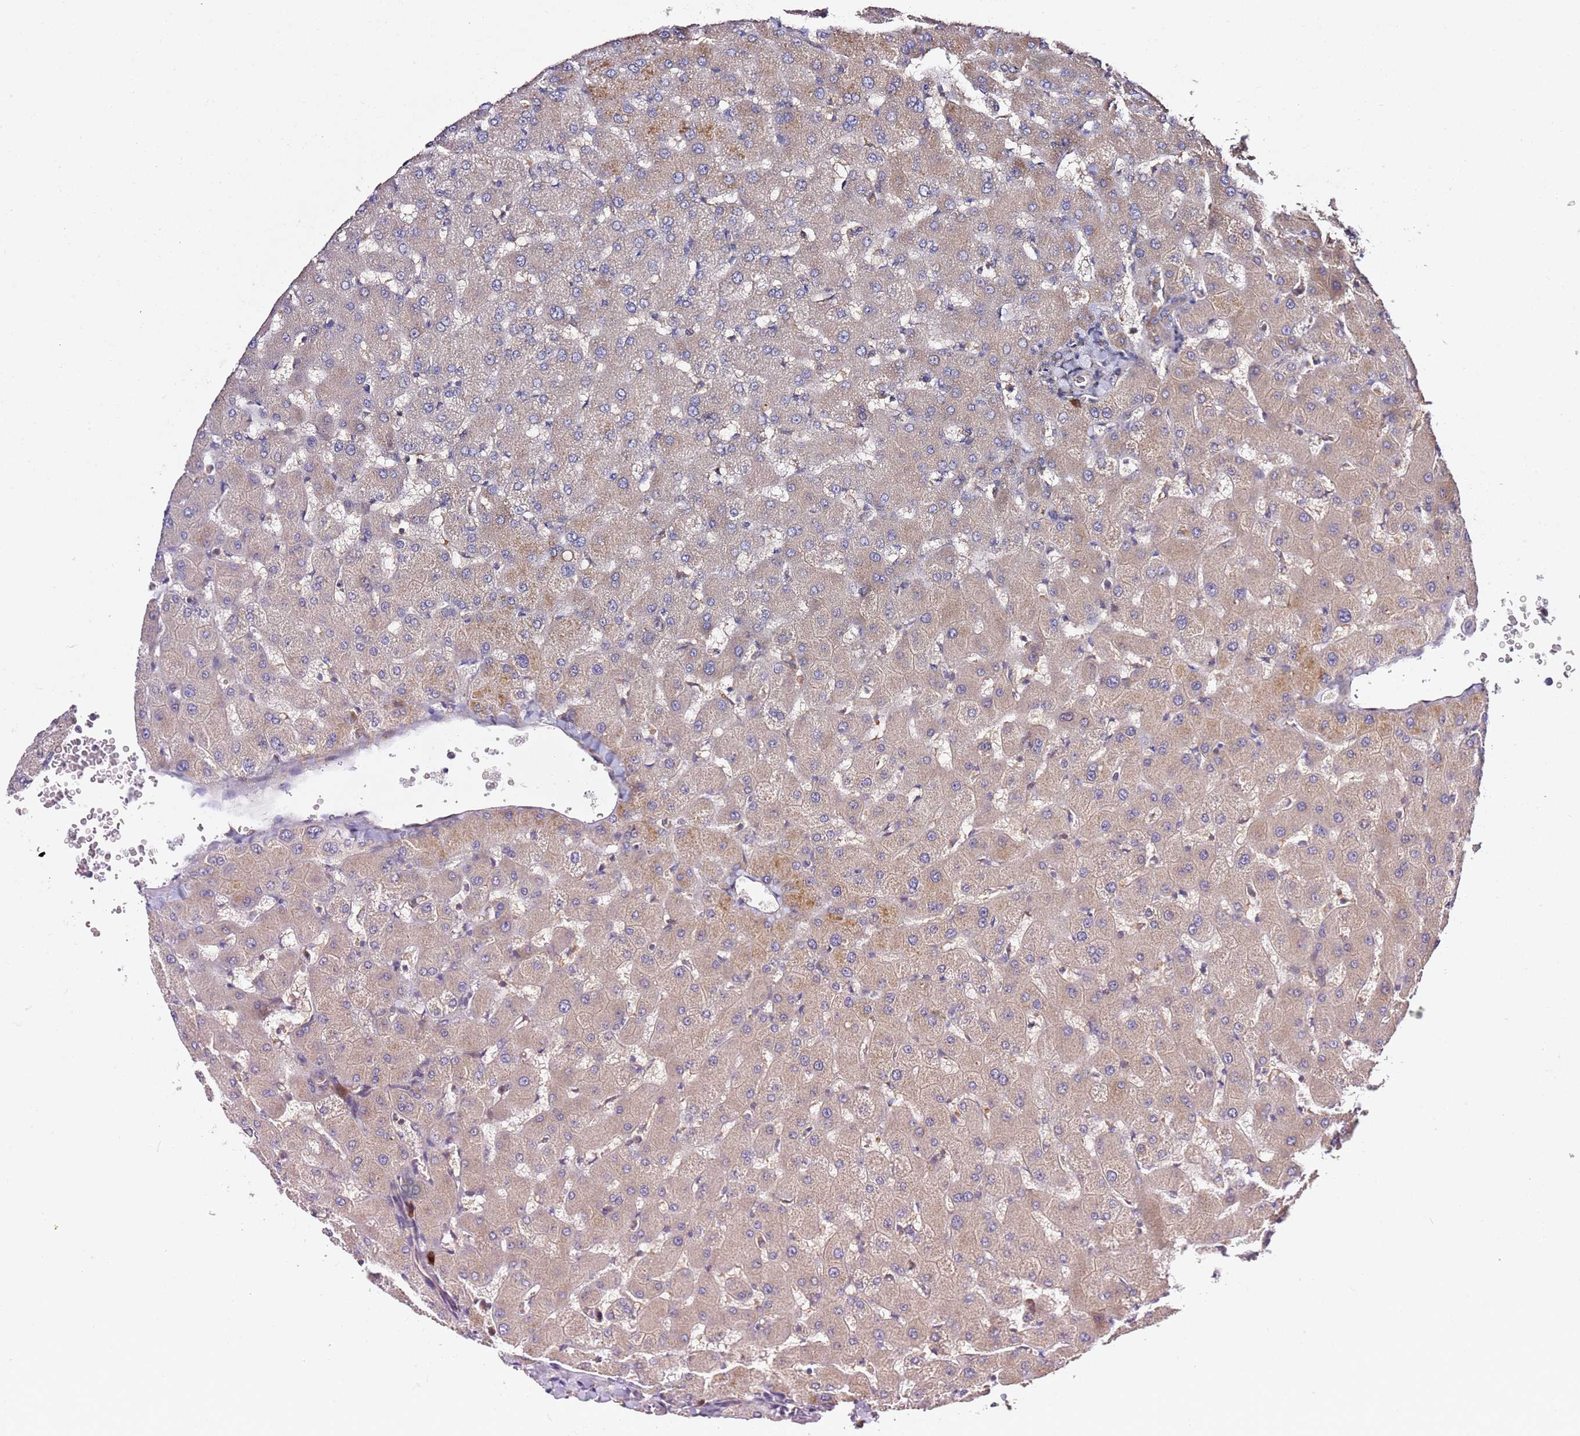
{"staining": {"intensity": "weak", "quantity": "25%-75%", "location": "cytoplasmic/membranous"}, "tissue": "liver", "cell_type": "Cholangiocytes", "image_type": "normal", "snomed": [{"axis": "morphology", "description": "Normal tissue, NOS"}, {"axis": "topography", "description": "Liver"}], "caption": "Immunohistochemical staining of benign human liver demonstrates 25%-75% levels of weak cytoplasmic/membranous protein positivity in approximately 25%-75% of cholangiocytes.", "gene": "OSBPL2", "patient": {"sex": "female", "age": 63}}